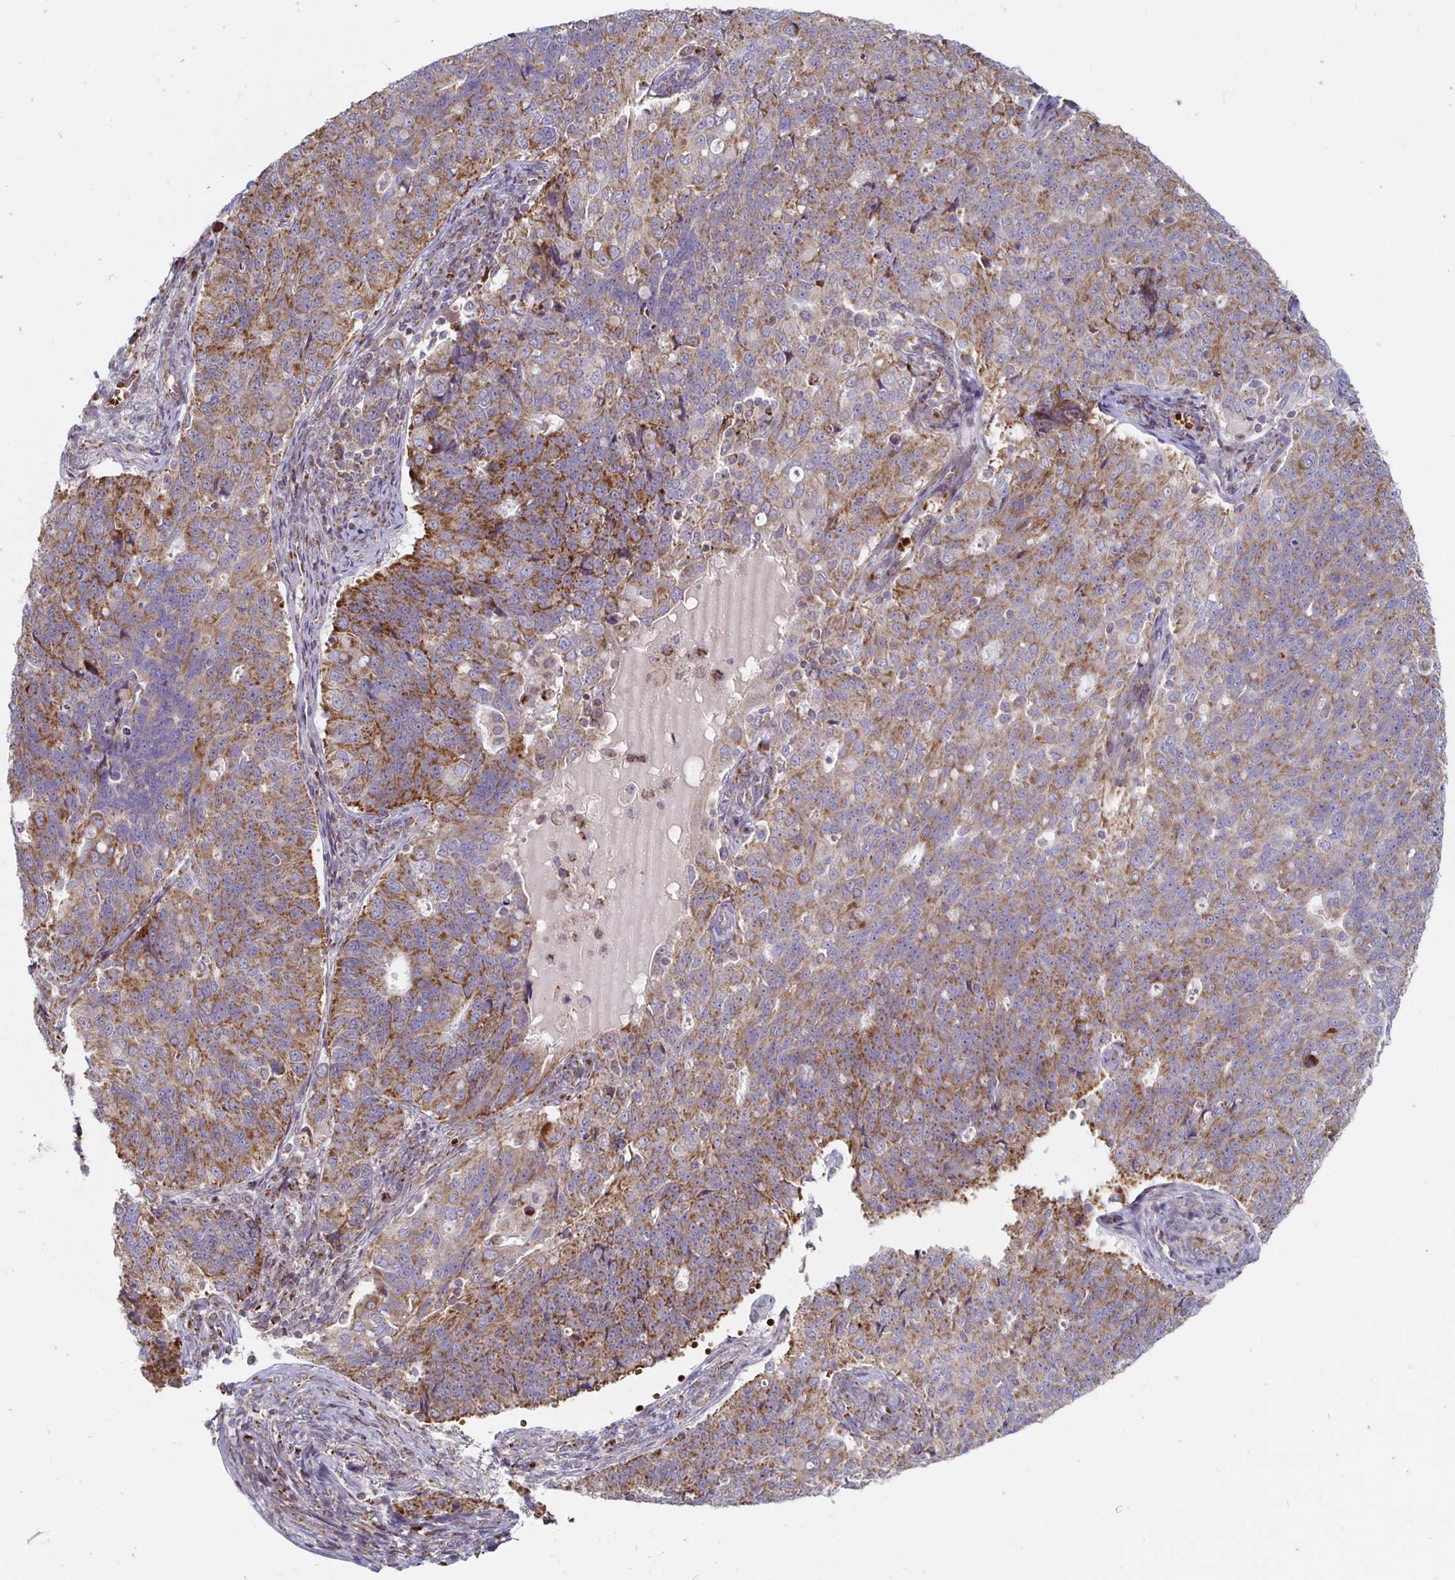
{"staining": {"intensity": "moderate", "quantity": ">75%", "location": "cytoplasmic/membranous"}, "tissue": "endometrial cancer", "cell_type": "Tumor cells", "image_type": "cancer", "snomed": [{"axis": "morphology", "description": "Adenocarcinoma, NOS"}, {"axis": "topography", "description": "Endometrium"}], "caption": "Endometrial cancer (adenocarcinoma) stained for a protein (brown) reveals moderate cytoplasmic/membranous positive expression in about >75% of tumor cells.", "gene": "MRPL28", "patient": {"sex": "female", "age": 43}}